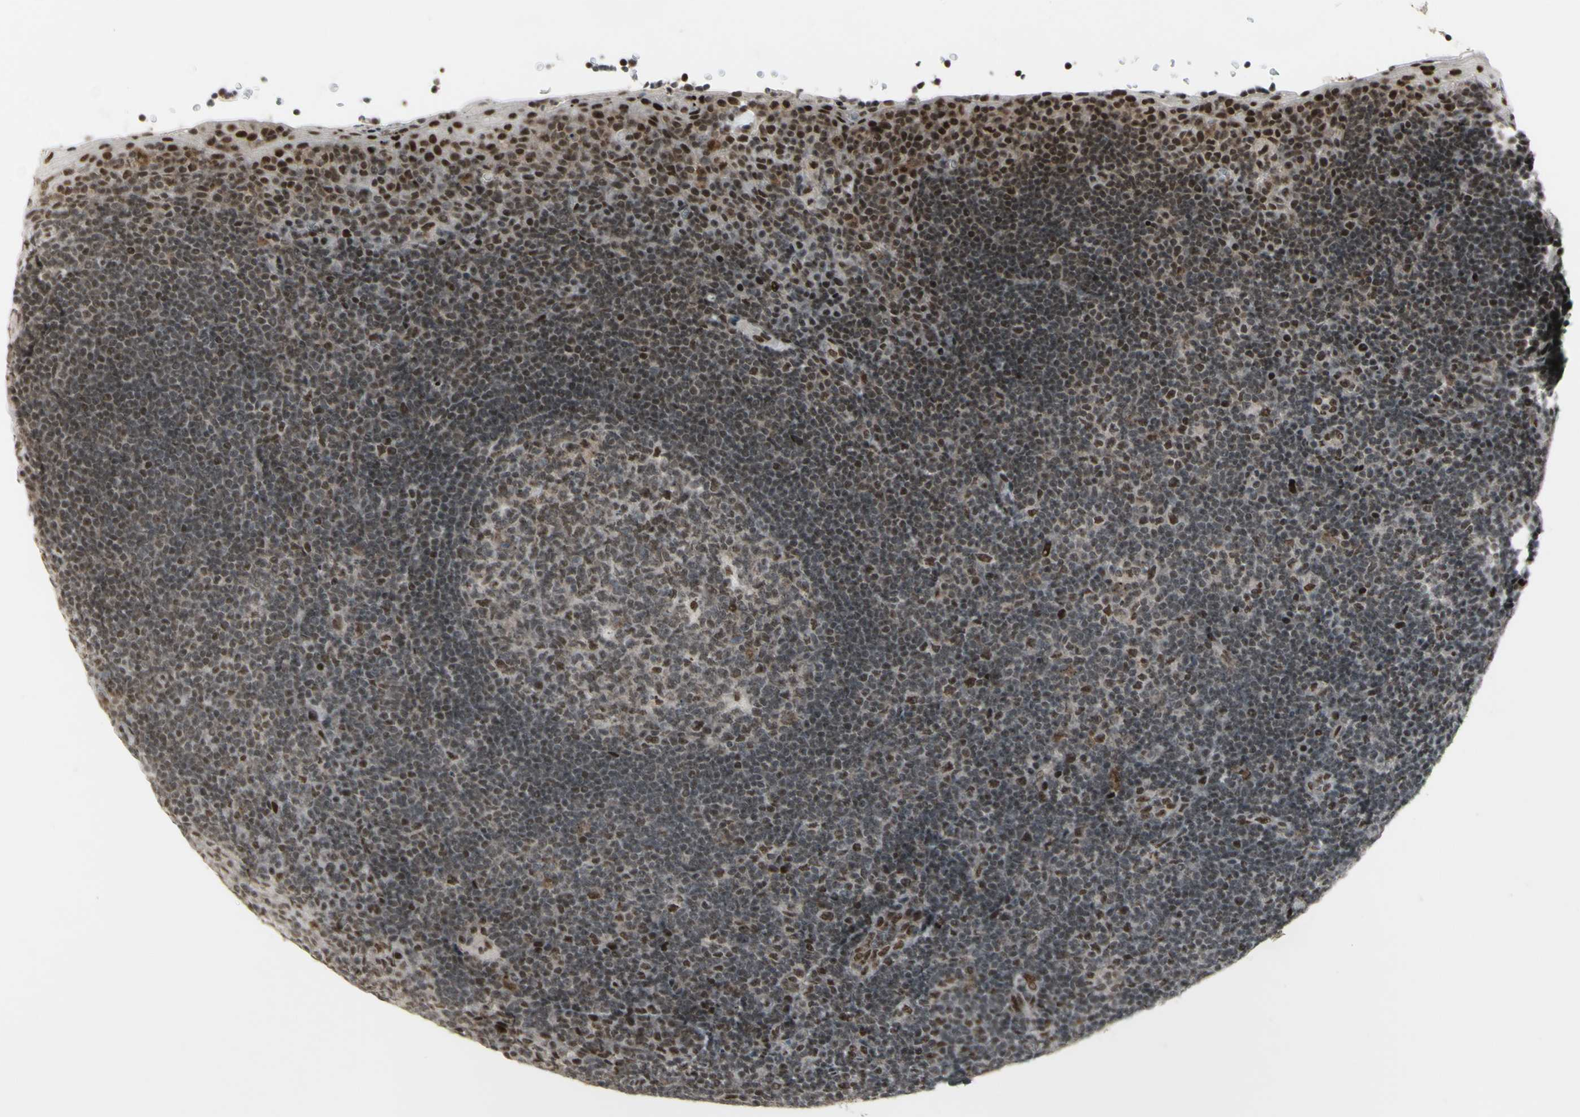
{"staining": {"intensity": "moderate", "quantity": "<25%", "location": "nuclear"}, "tissue": "tonsil", "cell_type": "Germinal center cells", "image_type": "normal", "snomed": [{"axis": "morphology", "description": "Normal tissue, NOS"}, {"axis": "topography", "description": "Tonsil"}], "caption": "IHC staining of normal tonsil, which reveals low levels of moderate nuclear expression in about <25% of germinal center cells indicating moderate nuclear protein staining. The staining was performed using DAB (brown) for protein detection and nuclei were counterstained in hematoxylin (blue).", "gene": "SUPT6H", "patient": {"sex": "male", "age": 37}}